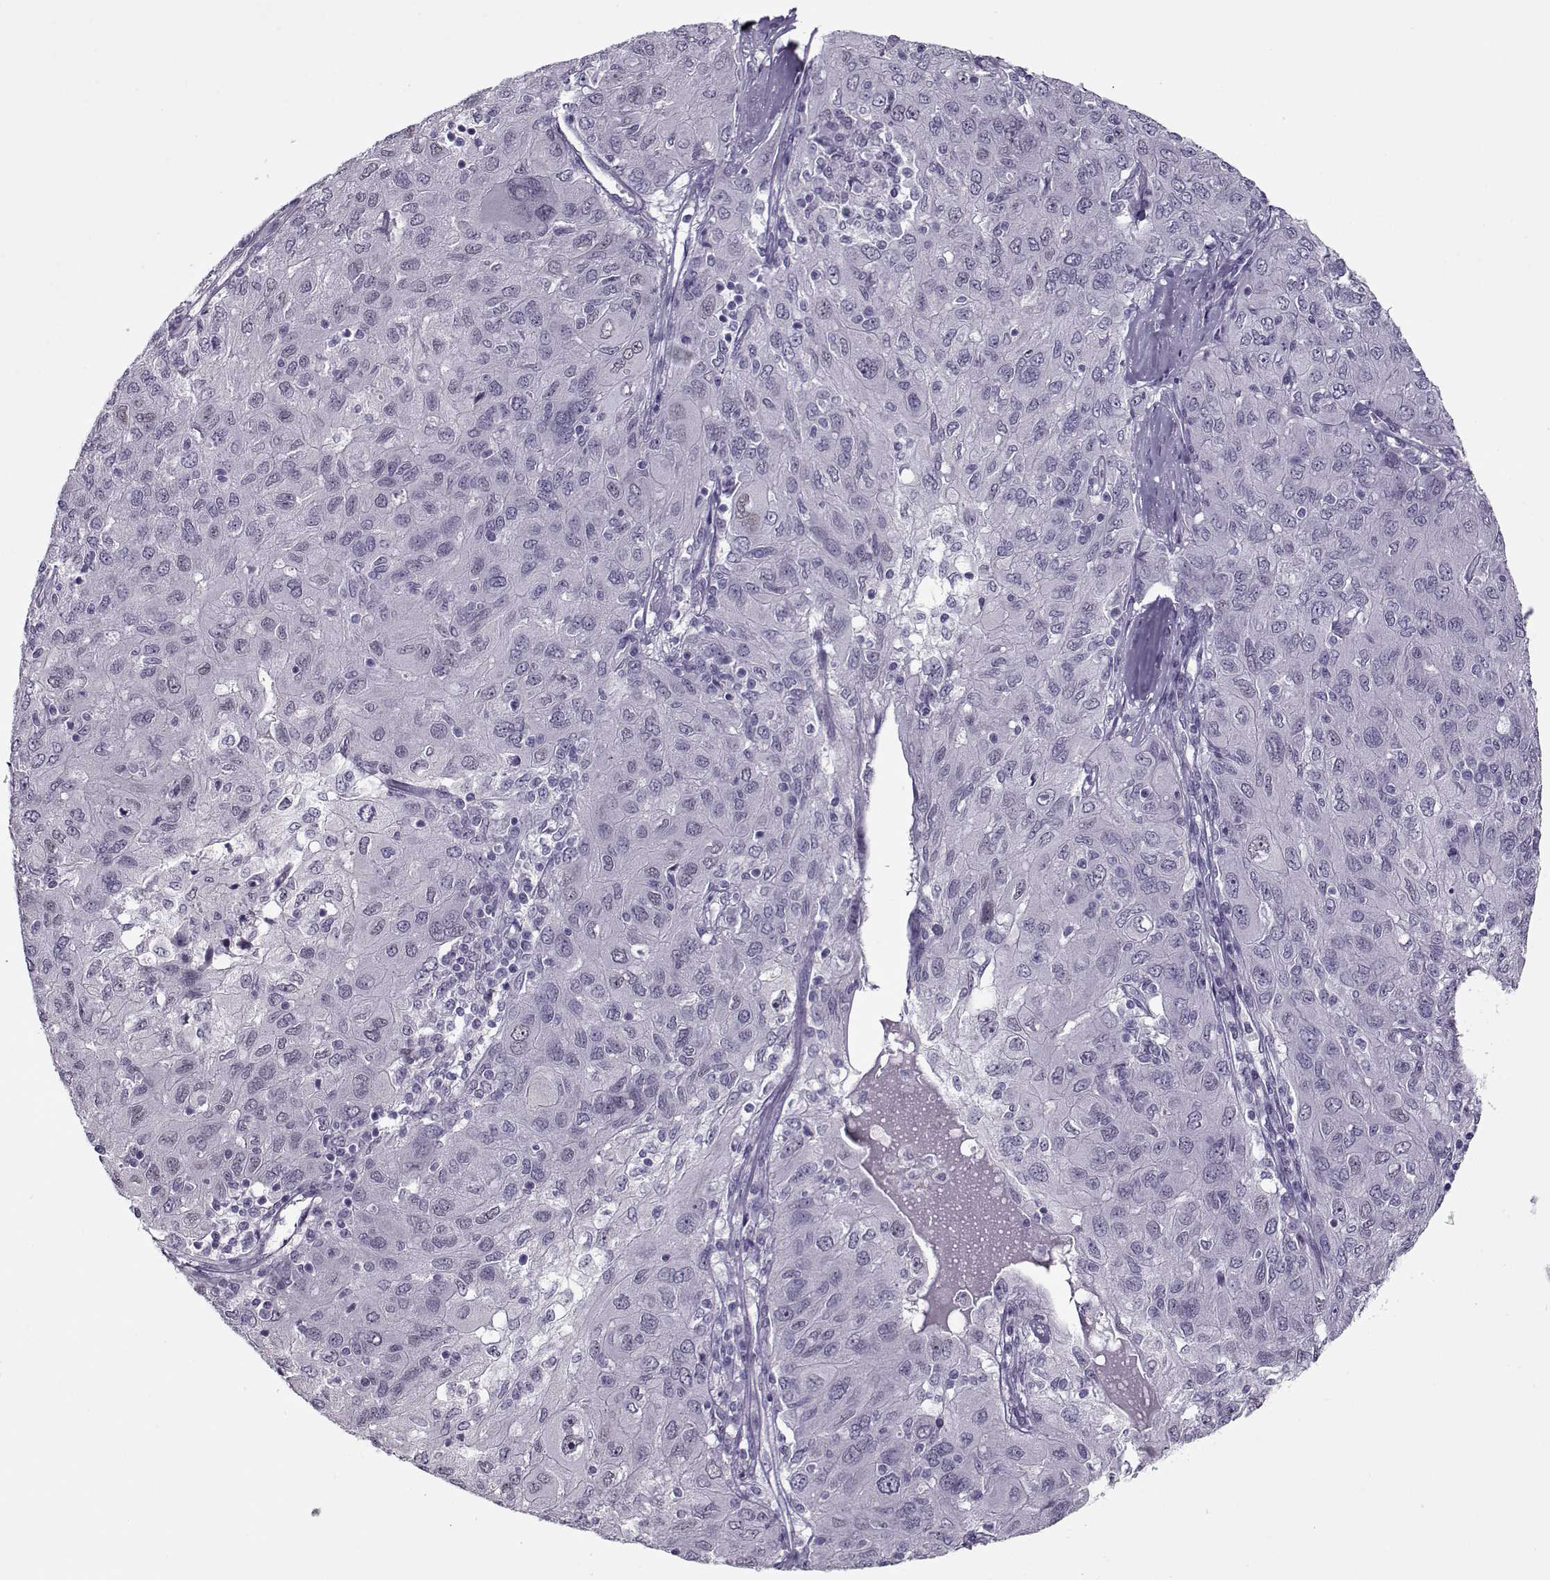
{"staining": {"intensity": "negative", "quantity": "none", "location": "none"}, "tissue": "ovarian cancer", "cell_type": "Tumor cells", "image_type": "cancer", "snomed": [{"axis": "morphology", "description": "Carcinoma, endometroid"}, {"axis": "topography", "description": "Ovary"}], "caption": "The image displays no significant positivity in tumor cells of ovarian cancer.", "gene": "CIBAR1", "patient": {"sex": "female", "age": 50}}